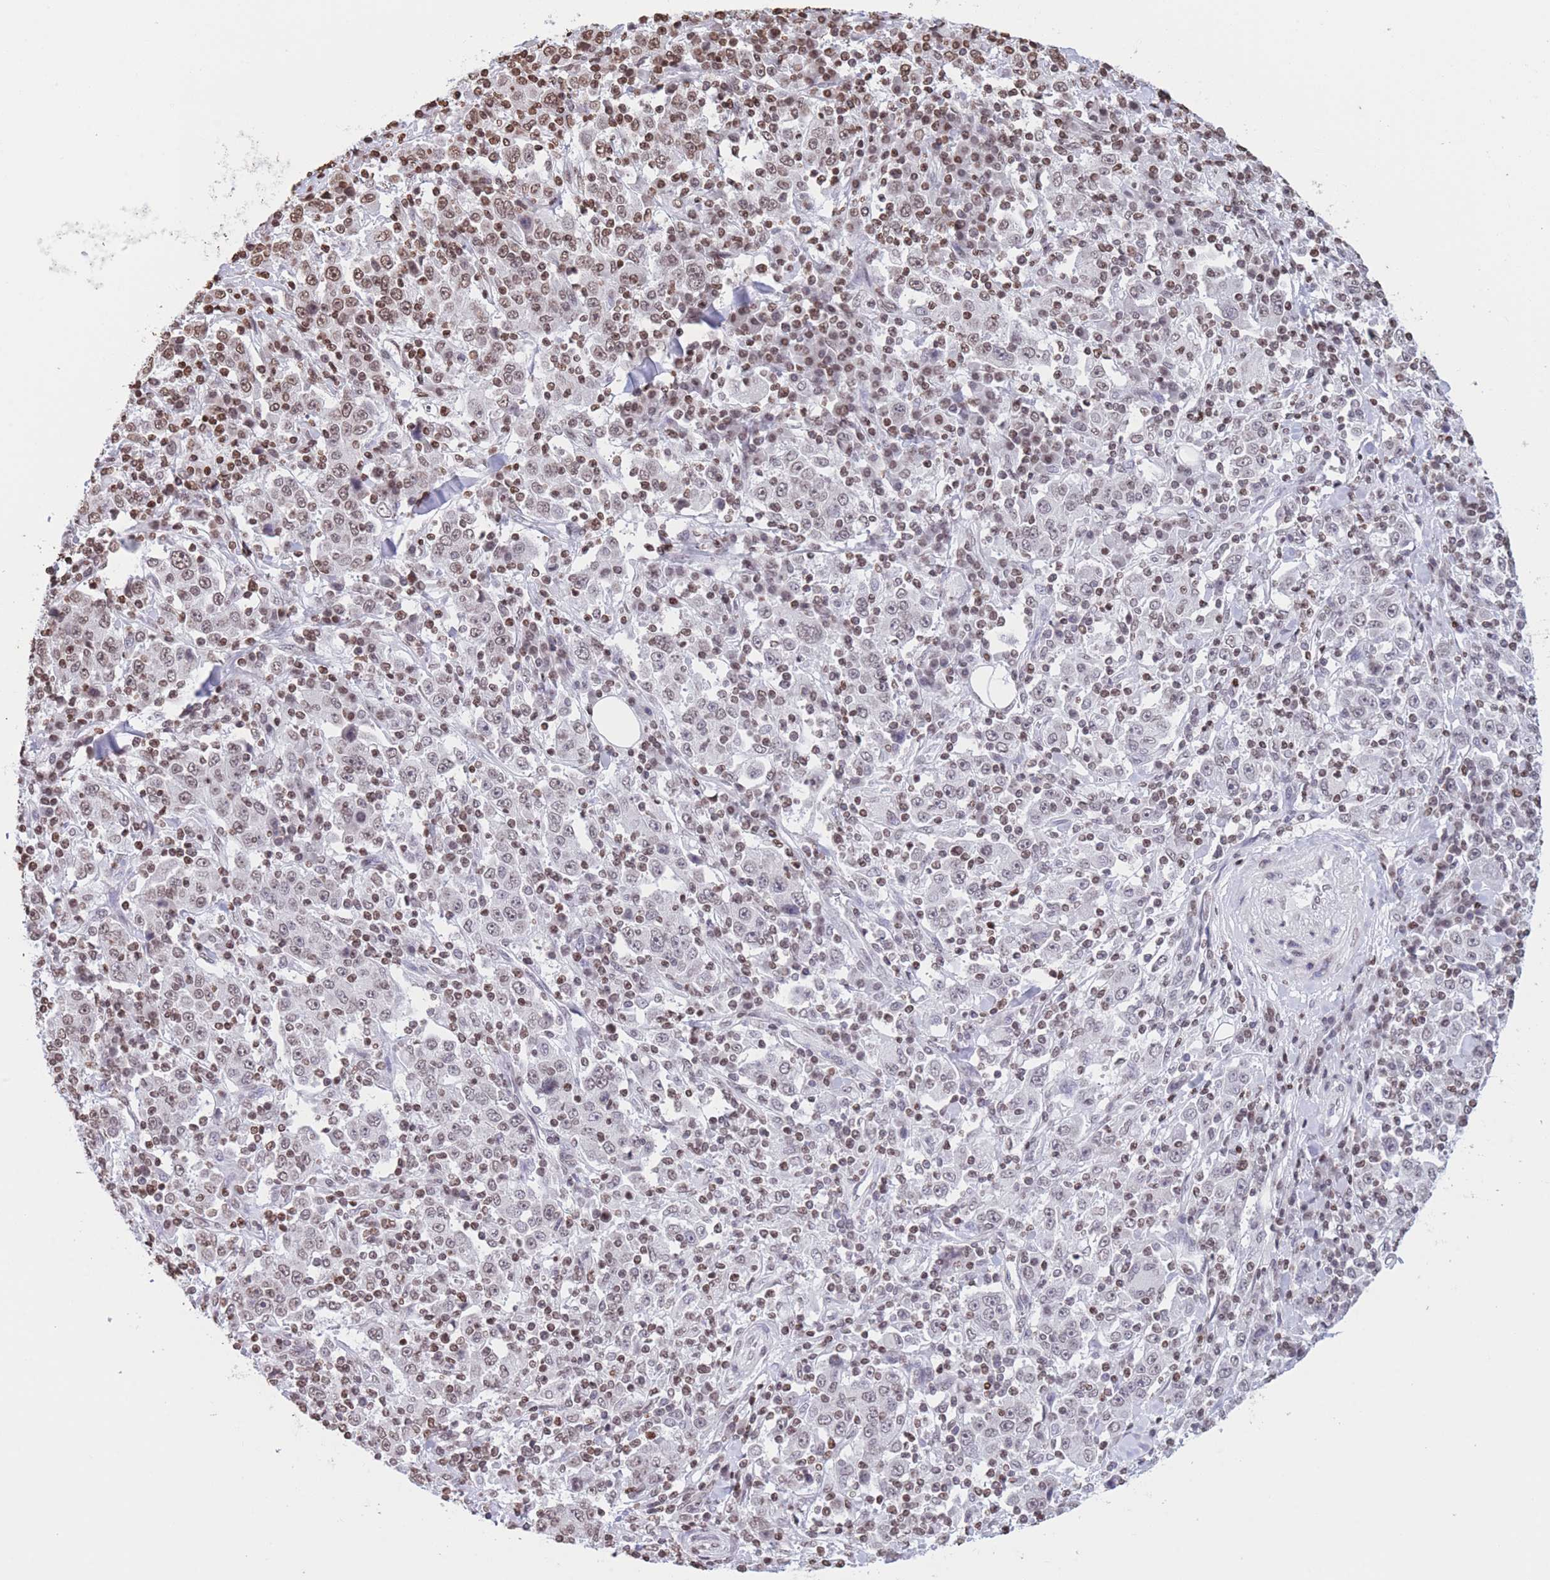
{"staining": {"intensity": "weak", "quantity": ">75%", "location": "nuclear"}, "tissue": "stomach cancer", "cell_type": "Tumor cells", "image_type": "cancer", "snomed": [{"axis": "morphology", "description": "Normal tissue, NOS"}, {"axis": "morphology", "description": "Adenocarcinoma, NOS"}, {"axis": "topography", "description": "Stomach, upper"}, {"axis": "topography", "description": "Stomach"}], "caption": "The histopathology image shows a brown stain indicating the presence of a protein in the nuclear of tumor cells in adenocarcinoma (stomach).", "gene": "H2BC11", "patient": {"sex": "male", "age": 59}}